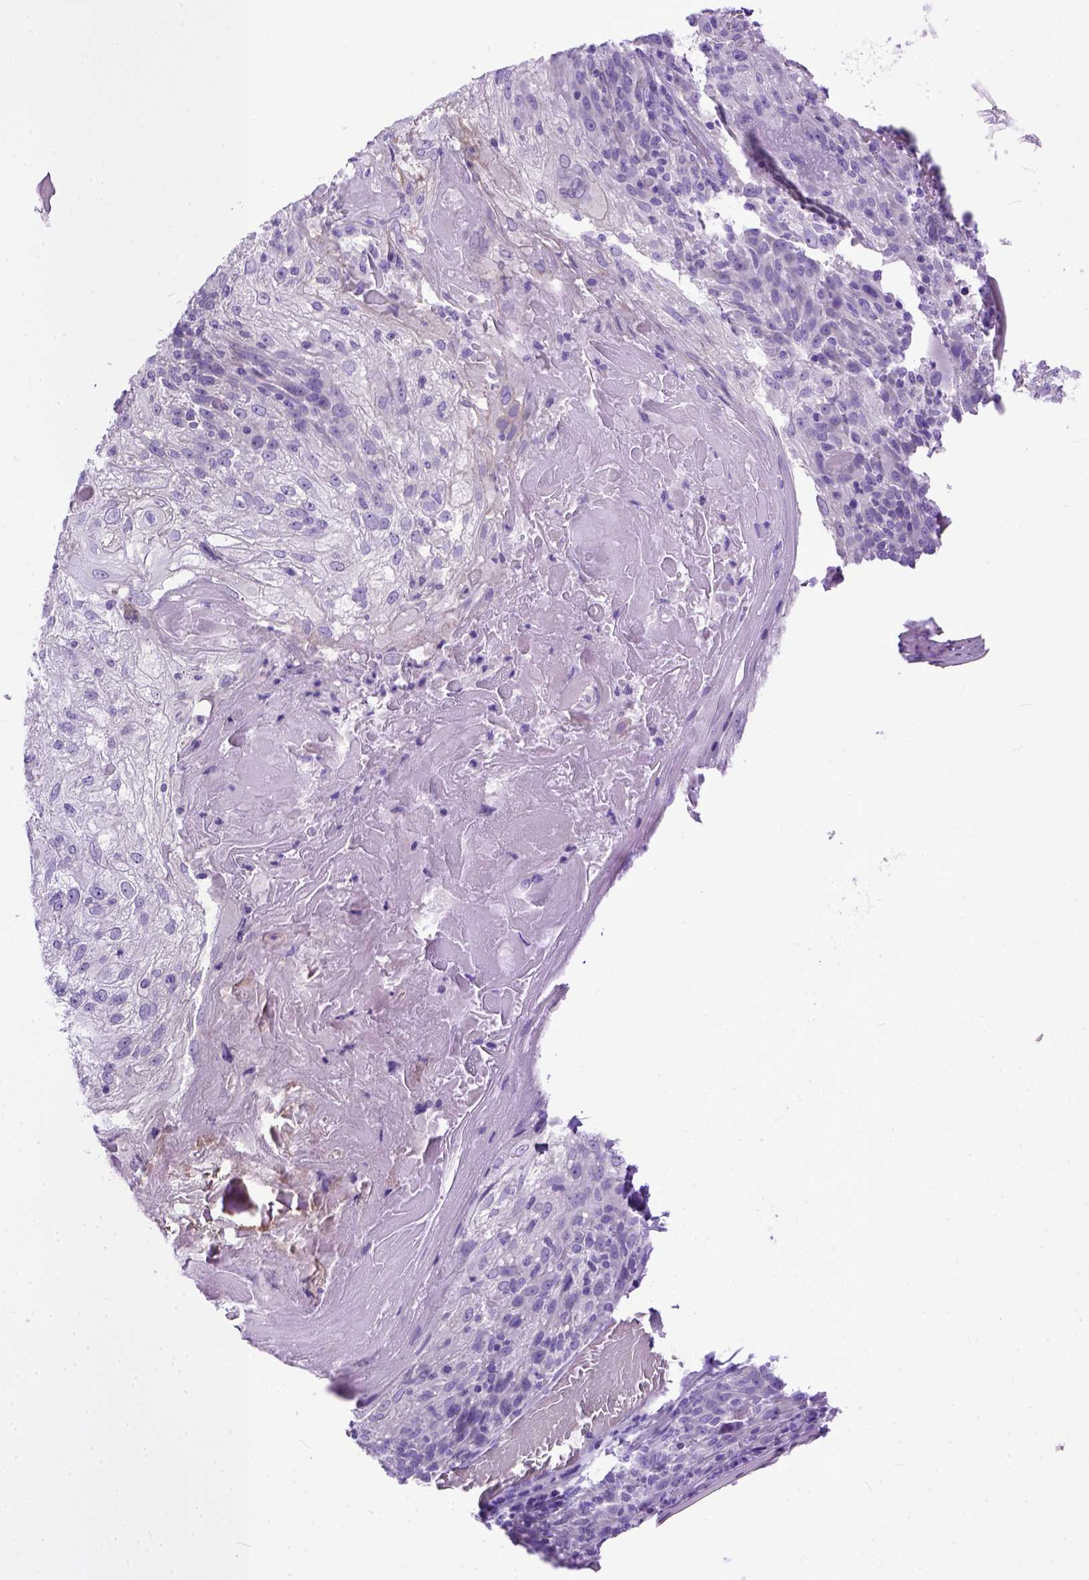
{"staining": {"intensity": "negative", "quantity": "none", "location": "none"}, "tissue": "skin cancer", "cell_type": "Tumor cells", "image_type": "cancer", "snomed": [{"axis": "morphology", "description": "Normal tissue, NOS"}, {"axis": "morphology", "description": "Squamous cell carcinoma, NOS"}, {"axis": "topography", "description": "Skin"}], "caption": "This is an immunohistochemistry (IHC) photomicrograph of skin squamous cell carcinoma. There is no staining in tumor cells.", "gene": "PPL", "patient": {"sex": "female", "age": 83}}